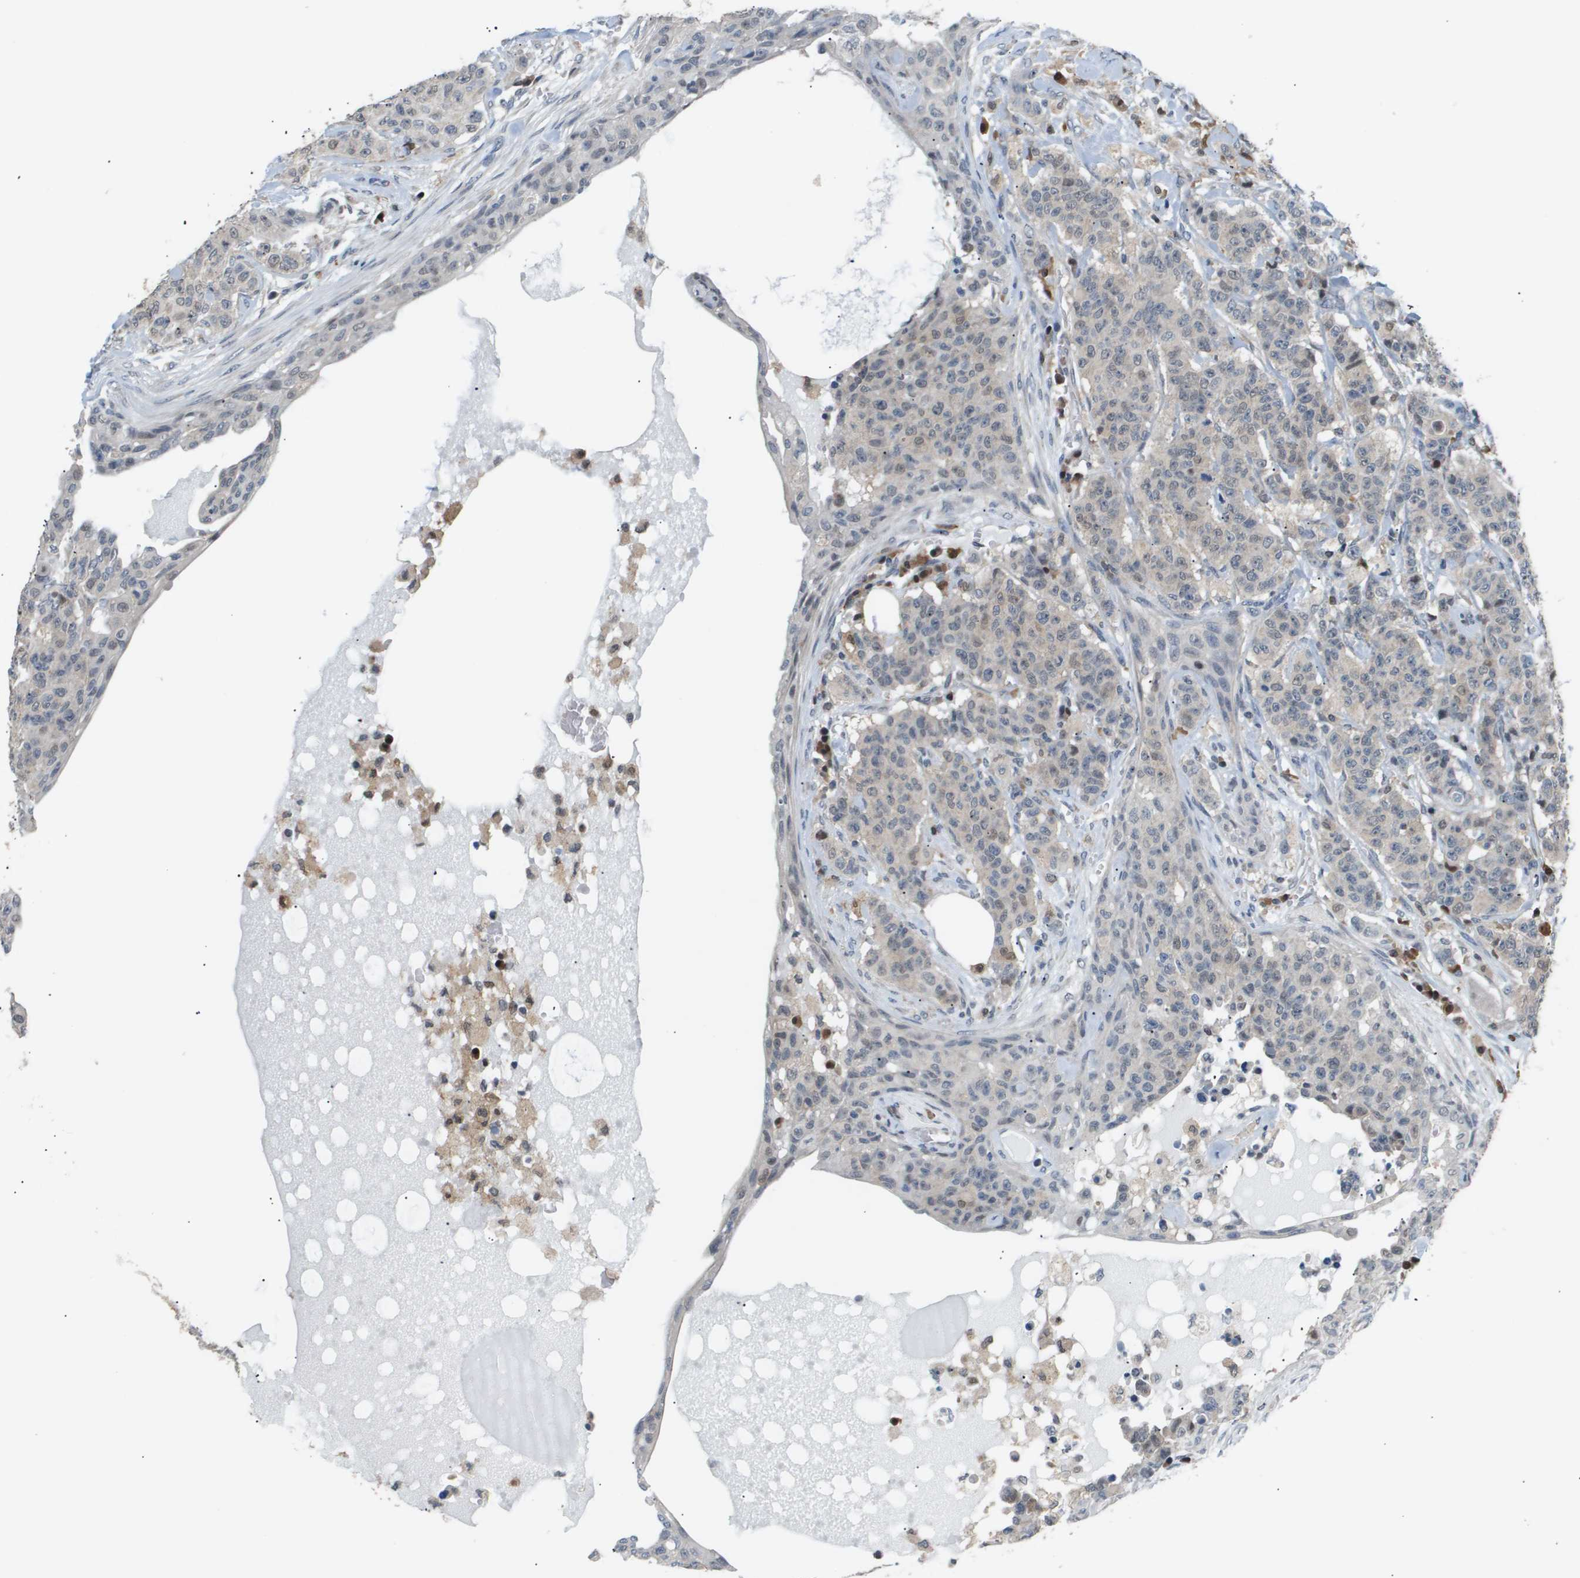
{"staining": {"intensity": "weak", "quantity": "25%-75%", "location": "cytoplasmic/membranous,nuclear"}, "tissue": "breast cancer", "cell_type": "Tumor cells", "image_type": "cancer", "snomed": [{"axis": "morphology", "description": "Normal tissue, NOS"}, {"axis": "morphology", "description": "Duct carcinoma"}, {"axis": "topography", "description": "Breast"}], "caption": "The photomicrograph shows a brown stain indicating the presence of a protein in the cytoplasmic/membranous and nuclear of tumor cells in breast cancer.", "gene": "AKR1A1", "patient": {"sex": "female", "age": 40}}